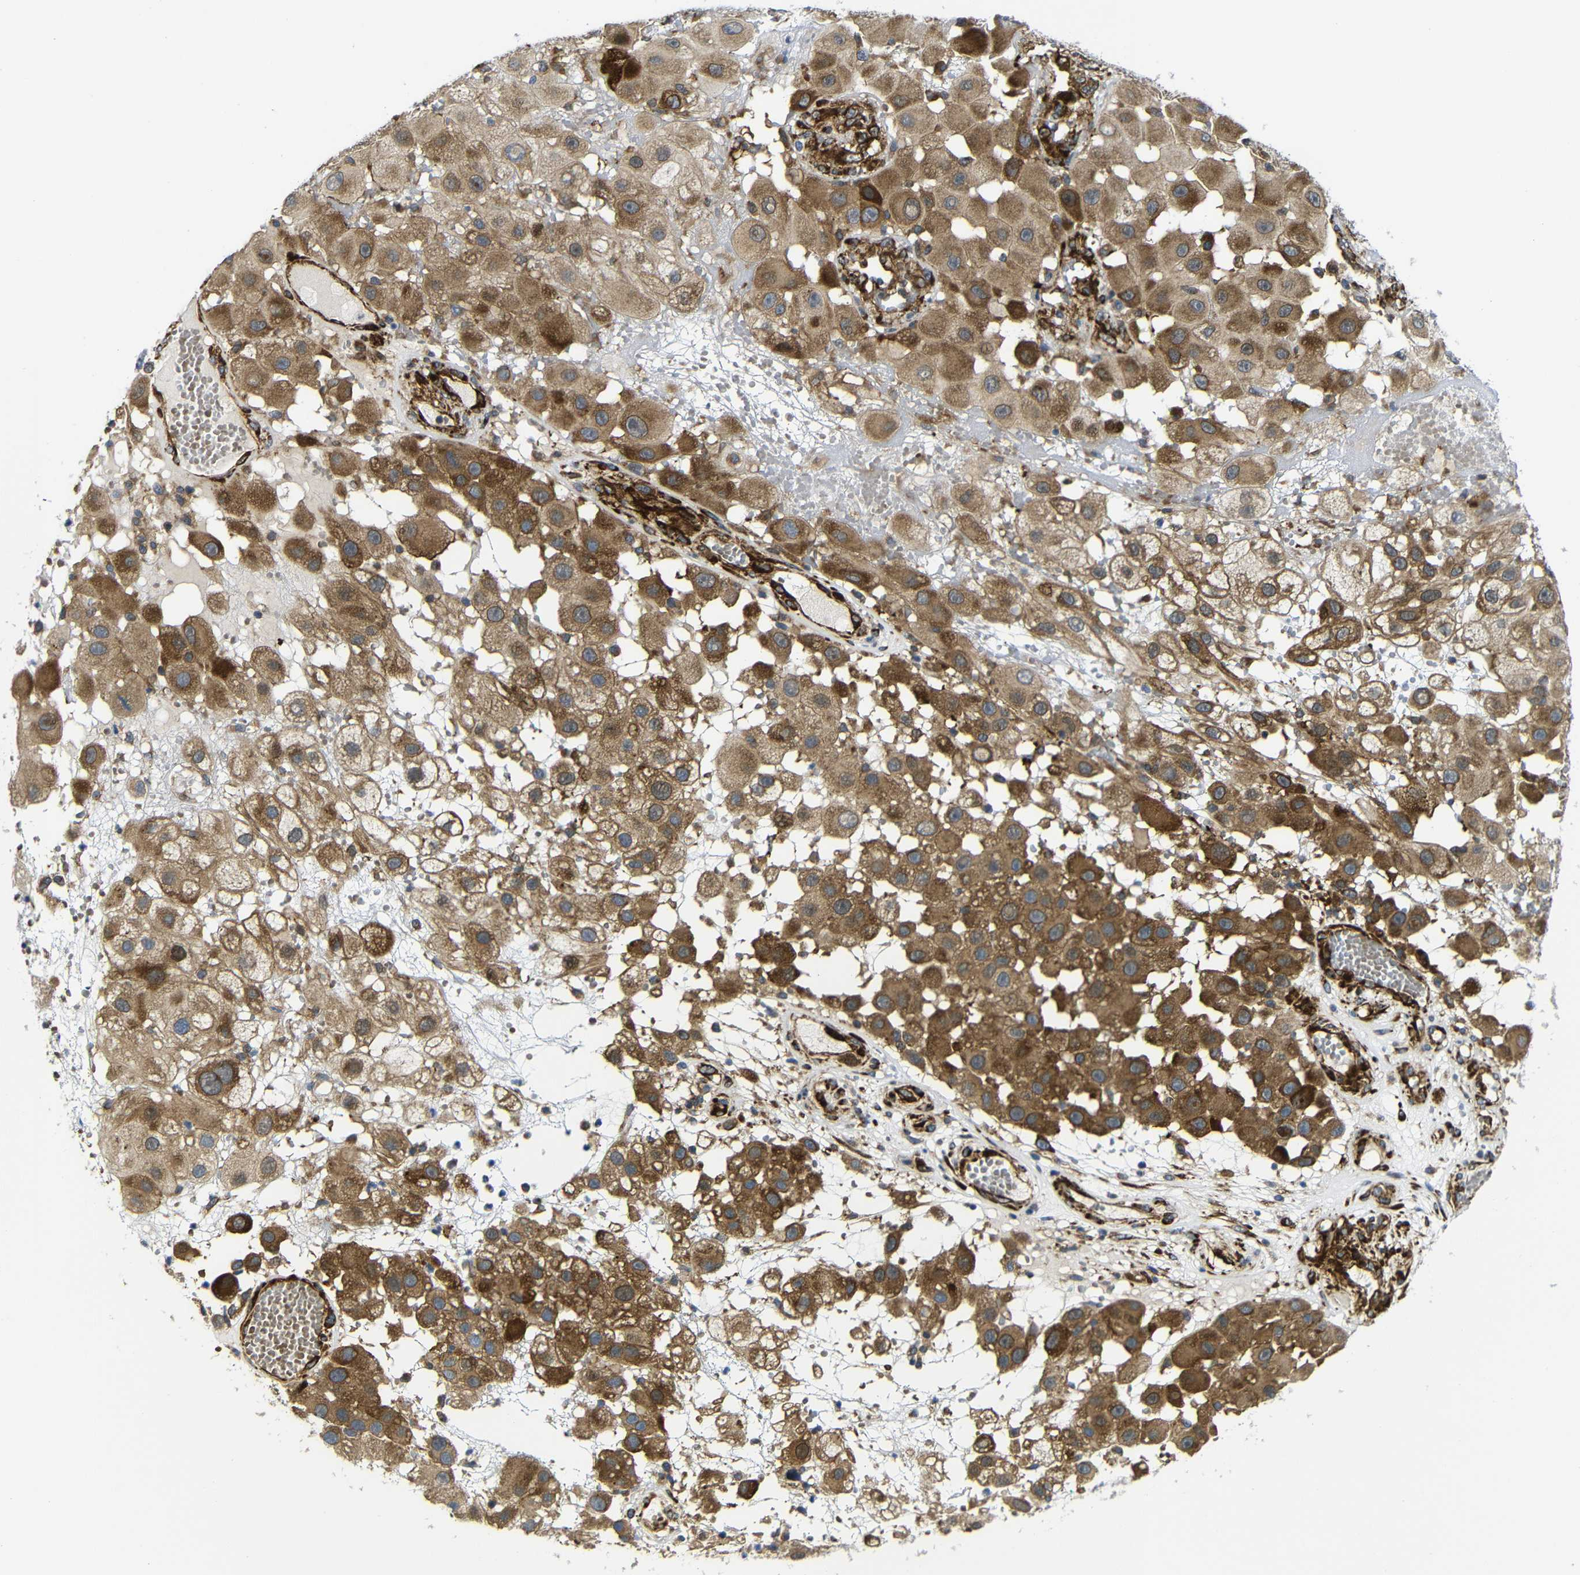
{"staining": {"intensity": "strong", "quantity": "<25%", "location": "cytoplasmic/membranous"}, "tissue": "melanoma", "cell_type": "Tumor cells", "image_type": "cancer", "snomed": [{"axis": "morphology", "description": "Malignant melanoma, NOS"}, {"axis": "topography", "description": "Skin"}], "caption": "The micrograph demonstrates staining of melanoma, revealing strong cytoplasmic/membranous protein staining (brown color) within tumor cells.", "gene": "PARP14", "patient": {"sex": "female", "age": 81}}